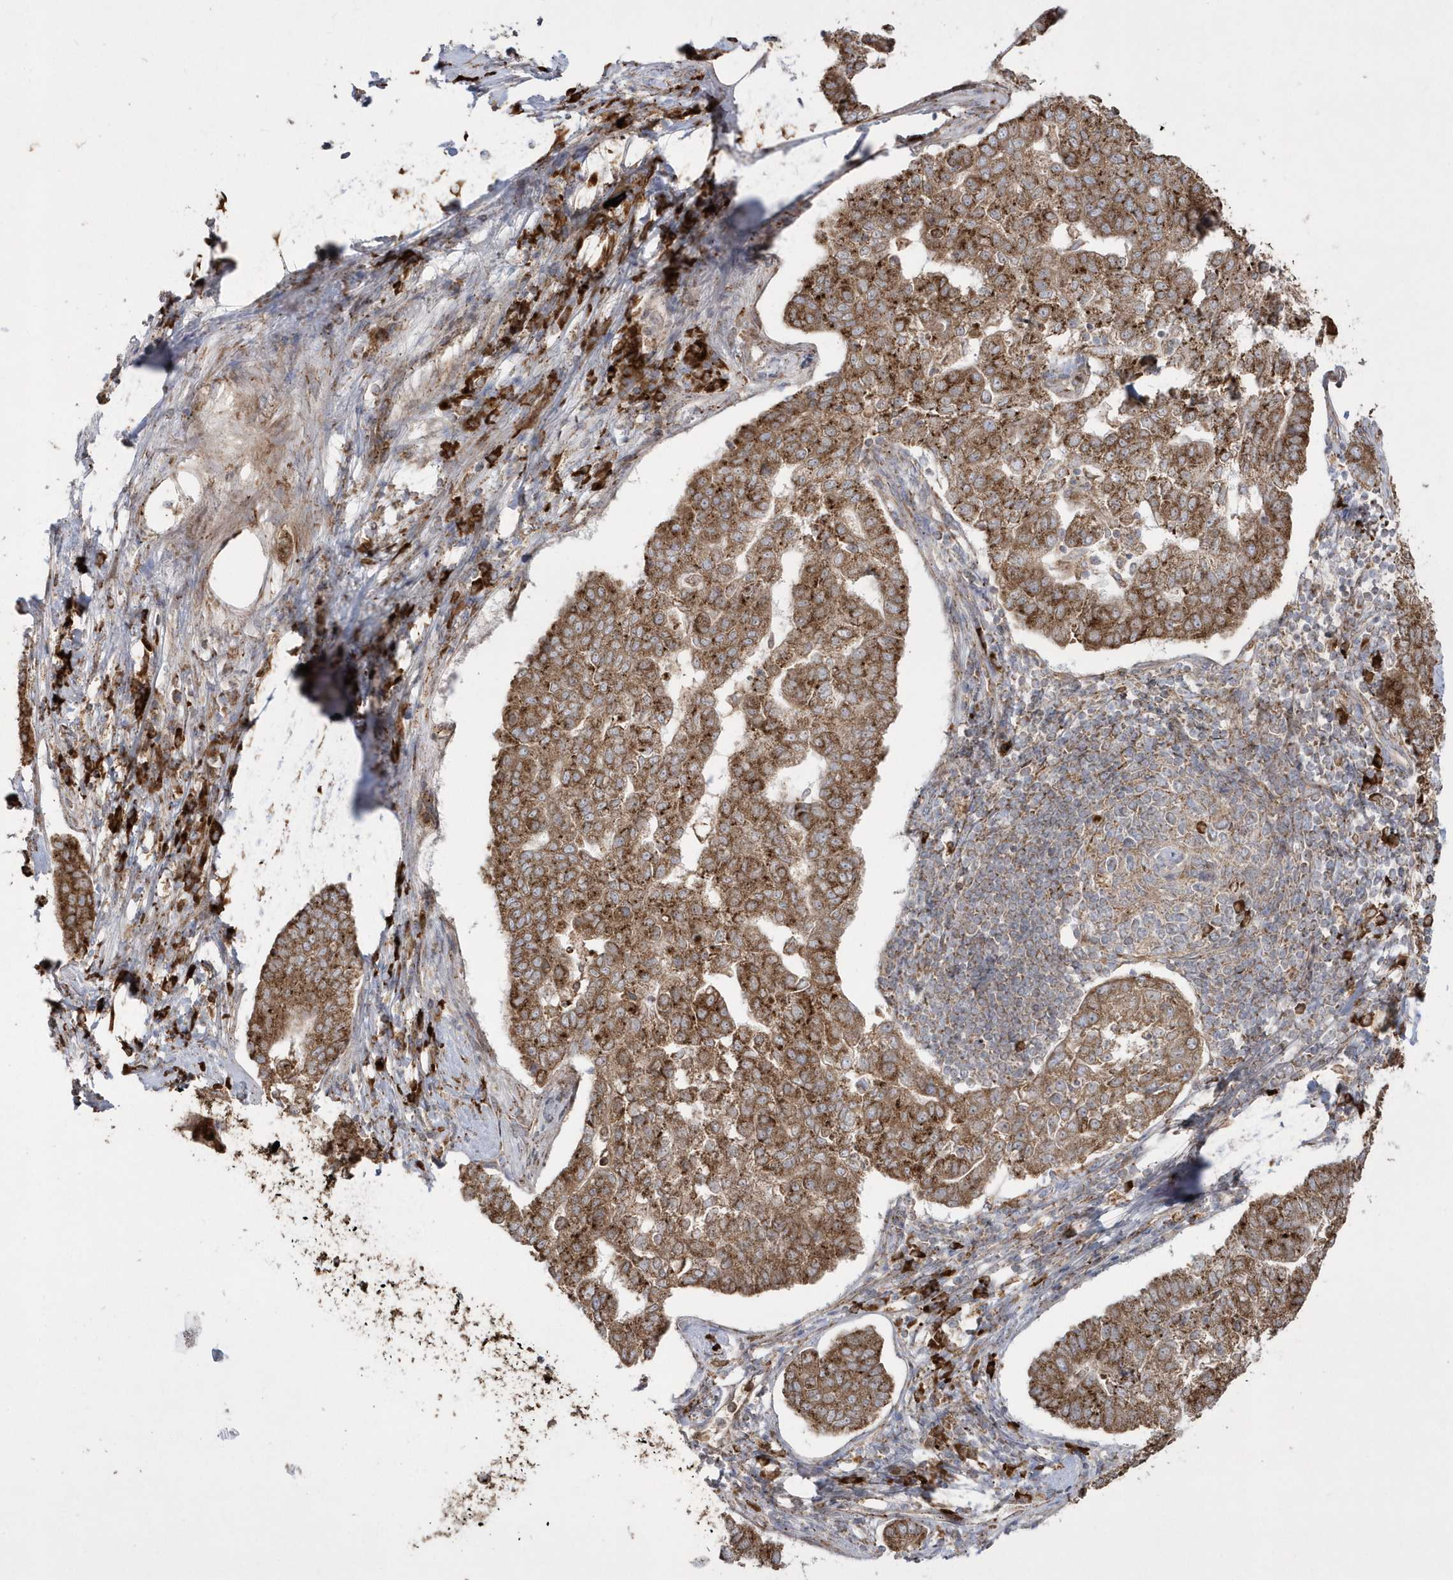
{"staining": {"intensity": "moderate", "quantity": ">75%", "location": "cytoplasmic/membranous"}, "tissue": "pancreatic cancer", "cell_type": "Tumor cells", "image_type": "cancer", "snomed": [{"axis": "morphology", "description": "Adenocarcinoma, NOS"}, {"axis": "topography", "description": "Pancreas"}], "caption": "Moderate cytoplasmic/membranous expression for a protein is appreciated in about >75% of tumor cells of pancreatic cancer (adenocarcinoma) using immunohistochemistry (IHC).", "gene": "SH3BP2", "patient": {"sex": "female", "age": 61}}